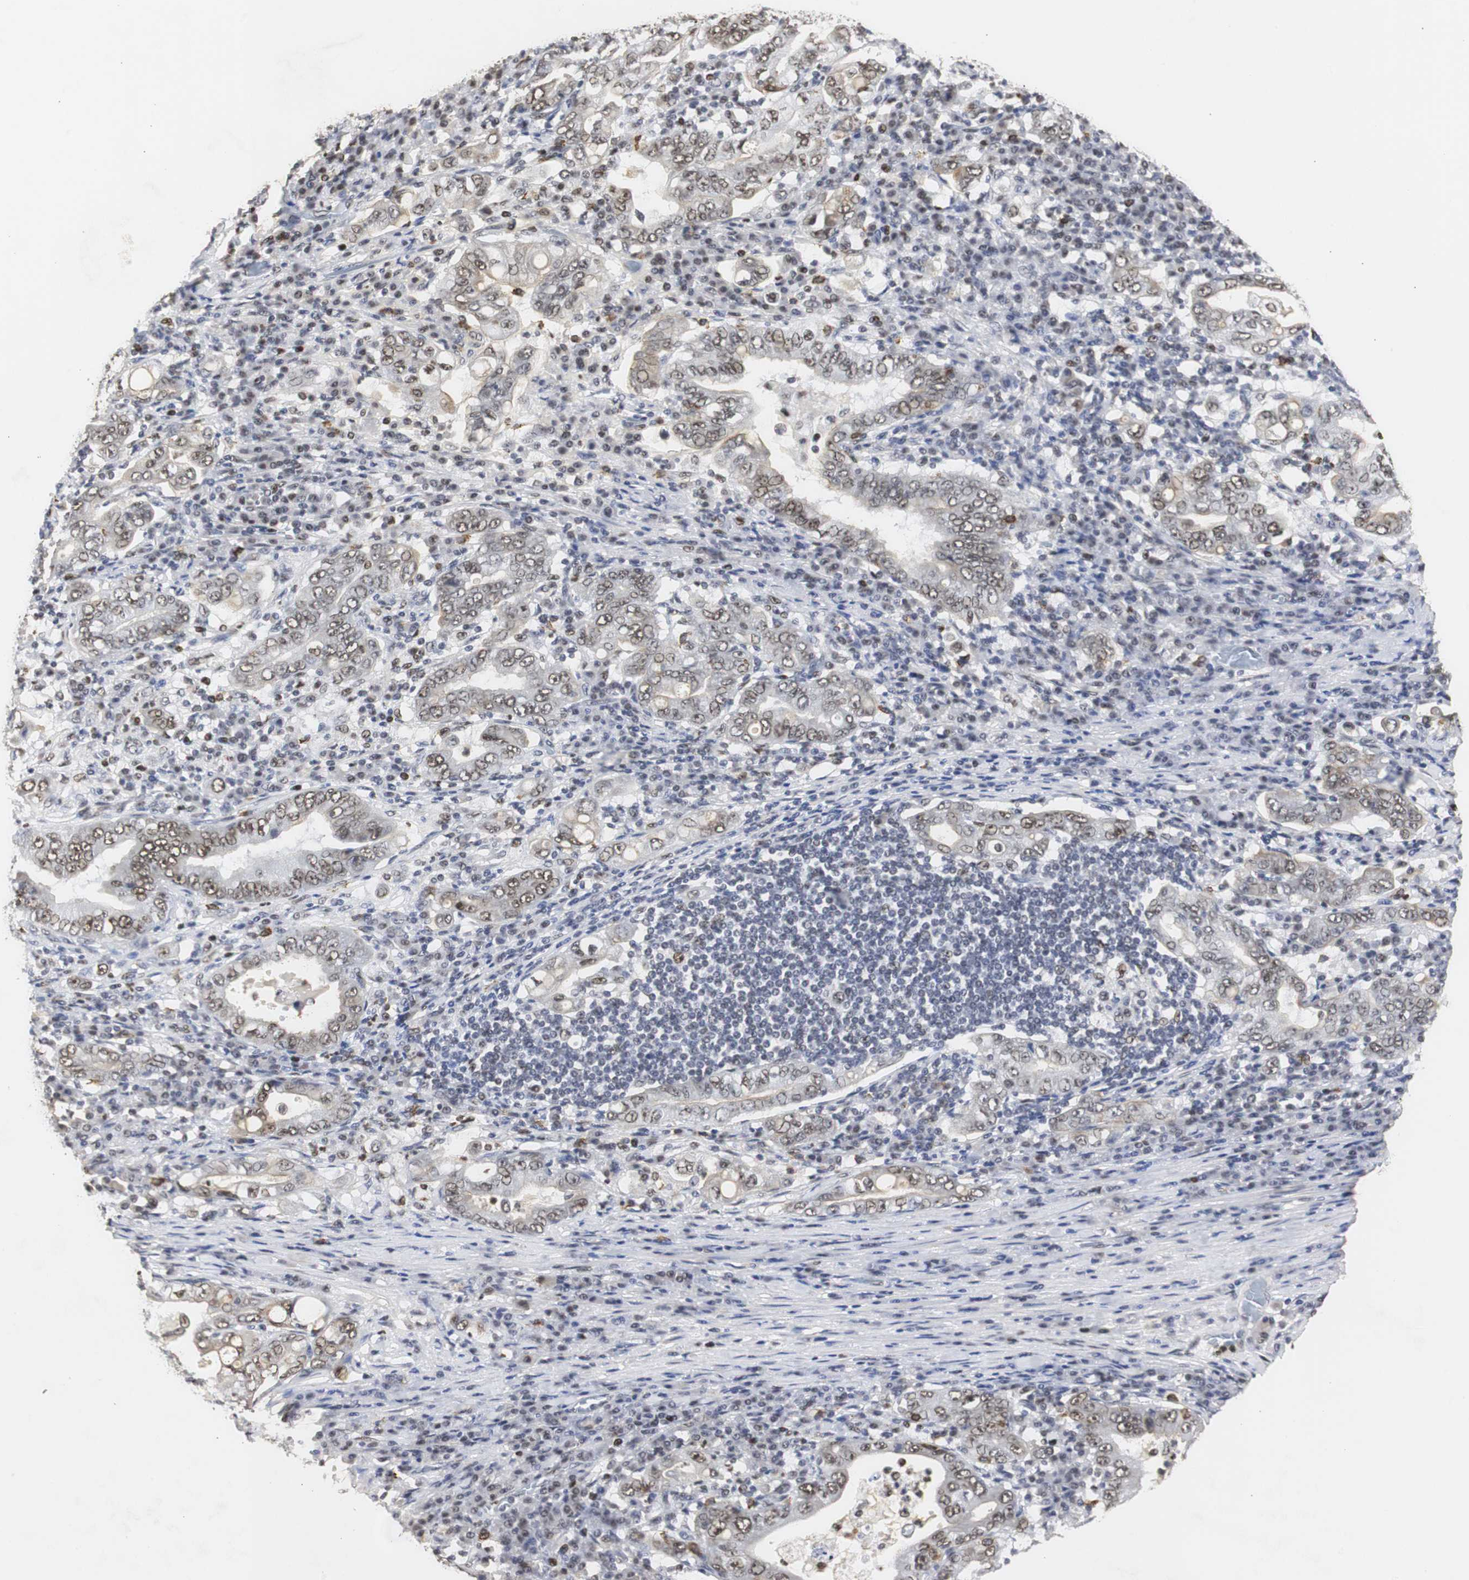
{"staining": {"intensity": "moderate", "quantity": "25%-75%", "location": "nuclear"}, "tissue": "stomach cancer", "cell_type": "Tumor cells", "image_type": "cancer", "snomed": [{"axis": "morphology", "description": "Normal tissue, NOS"}, {"axis": "morphology", "description": "Adenocarcinoma, NOS"}, {"axis": "topography", "description": "Esophagus"}, {"axis": "topography", "description": "Stomach, upper"}, {"axis": "topography", "description": "Peripheral nerve tissue"}], "caption": "There is medium levels of moderate nuclear expression in tumor cells of stomach adenocarcinoma, as demonstrated by immunohistochemical staining (brown color).", "gene": "ZFC3H1", "patient": {"sex": "male", "age": 62}}